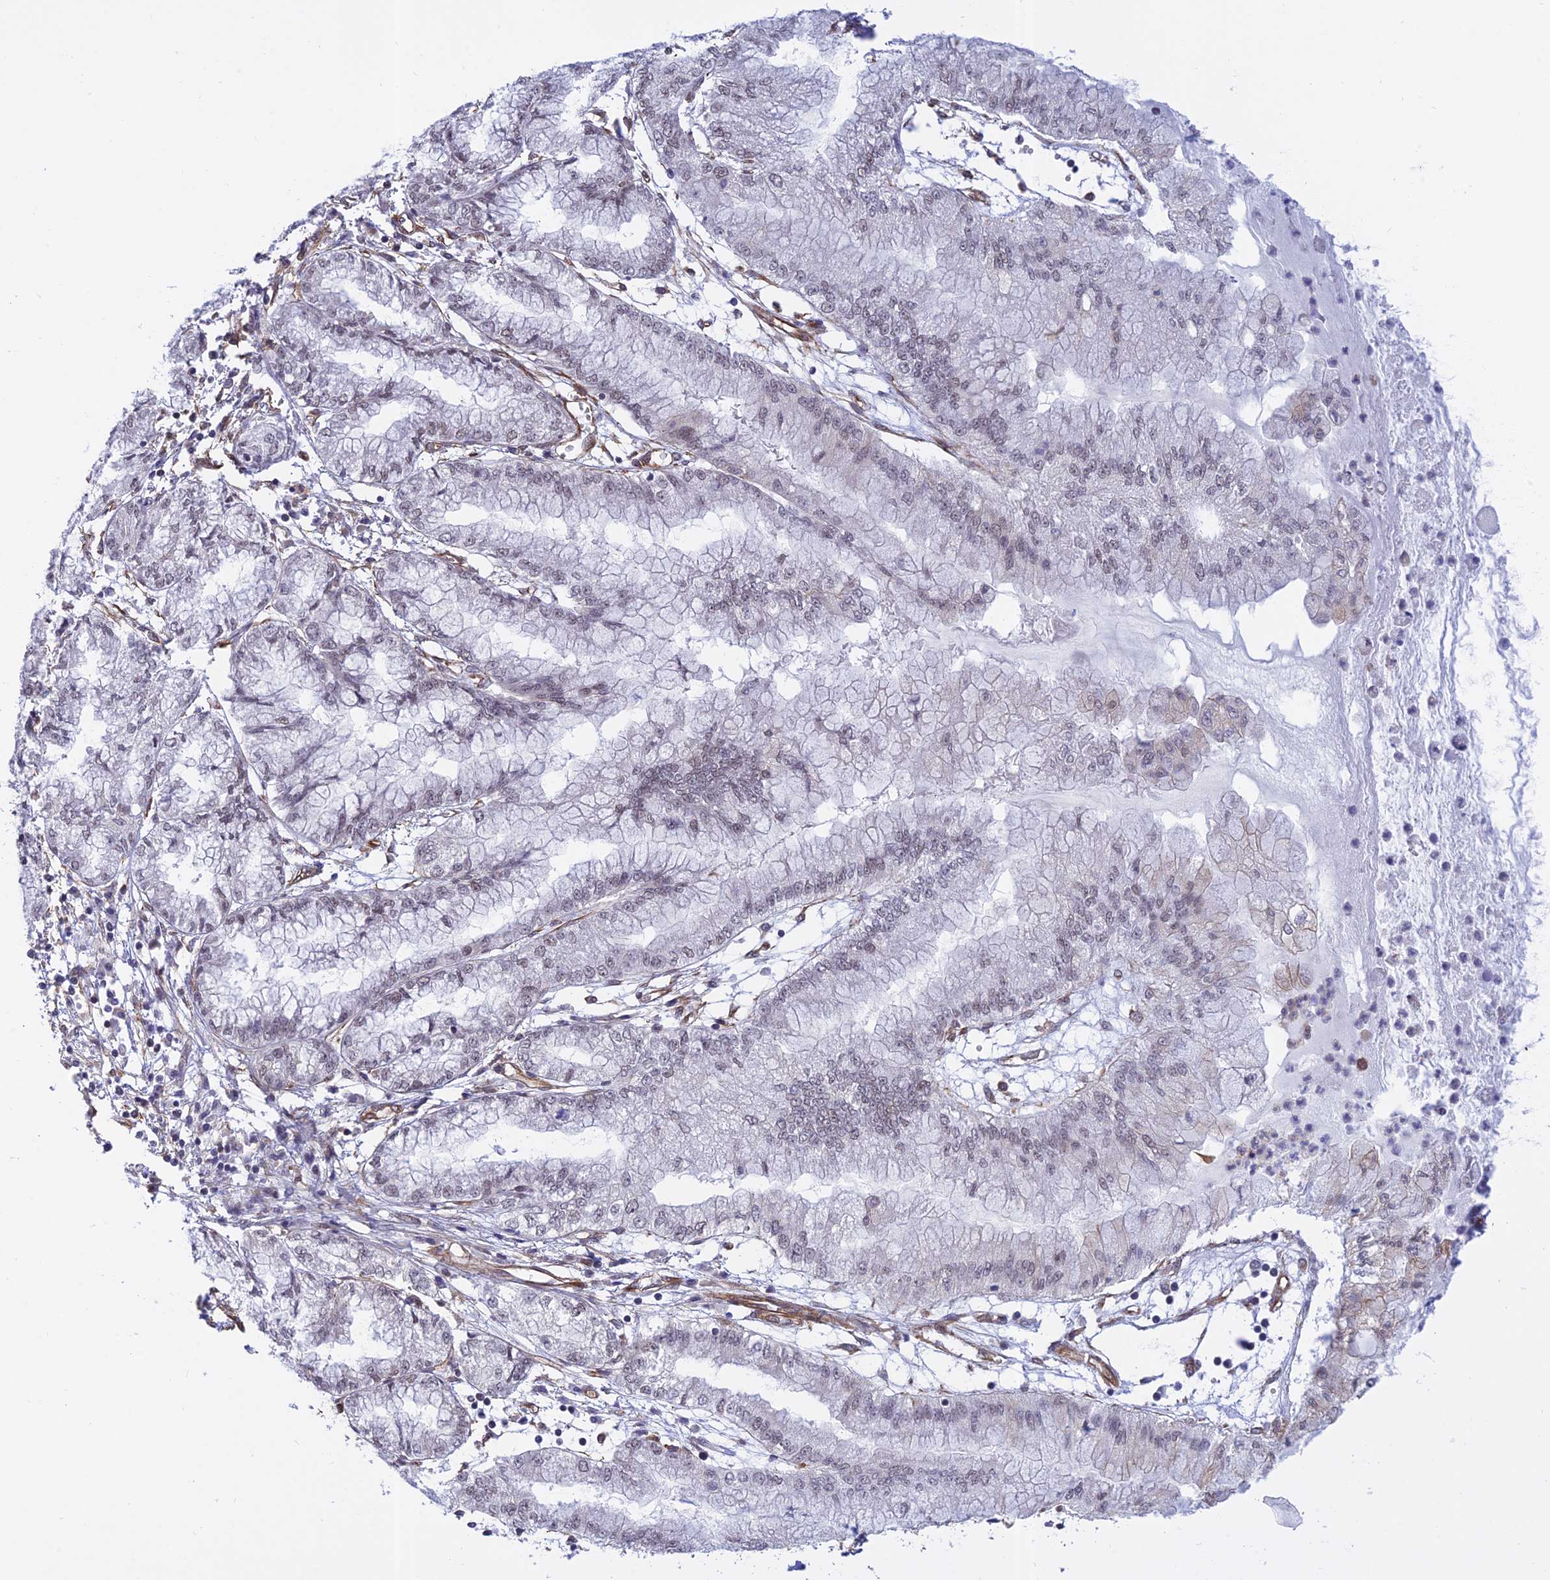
{"staining": {"intensity": "weak", "quantity": "<25%", "location": "nuclear"}, "tissue": "pancreatic cancer", "cell_type": "Tumor cells", "image_type": "cancer", "snomed": [{"axis": "morphology", "description": "Adenocarcinoma, NOS"}, {"axis": "topography", "description": "Pancreas"}], "caption": "The IHC photomicrograph has no significant expression in tumor cells of pancreatic cancer tissue. The staining is performed using DAB brown chromogen with nuclei counter-stained in using hematoxylin.", "gene": "PAGR1", "patient": {"sex": "male", "age": 73}}